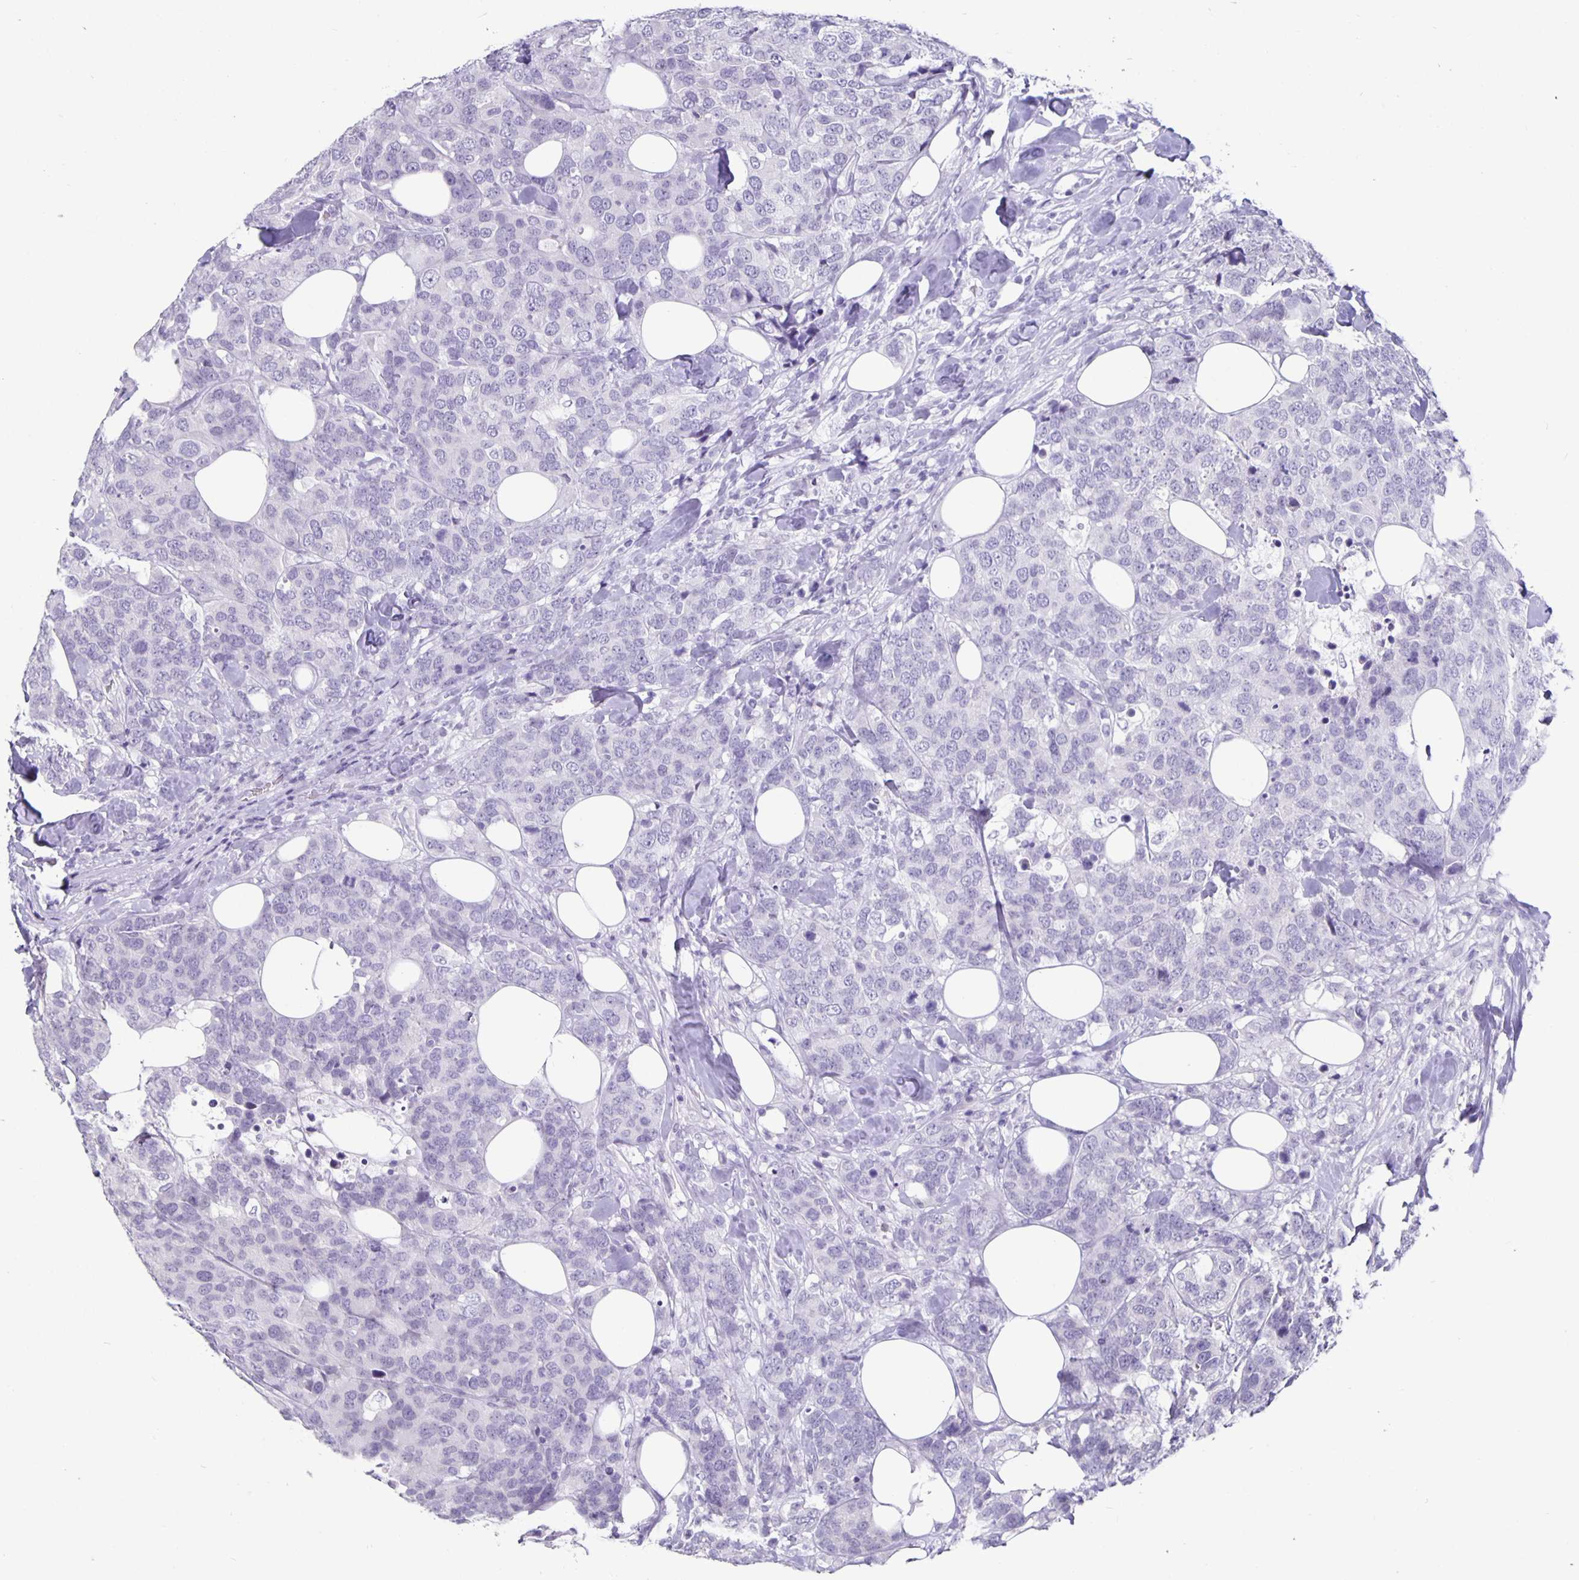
{"staining": {"intensity": "negative", "quantity": "none", "location": "none"}, "tissue": "breast cancer", "cell_type": "Tumor cells", "image_type": "cancer", "snomed": [{"axis": "morphology", "description": "Lobular carcinoma"}, {"axis": "topography", "description": "Breast"}], "caption": "There is no significant positivity in tumor cells of breast lobular carcinoma. The staining is performed using DAB (3,3'-diaminobenzidine) brown chromogen with nuclei counter-stained in using hematoxylin.", "gene": "OLIG2", "patient": {"sex": "female", "age": 59}}